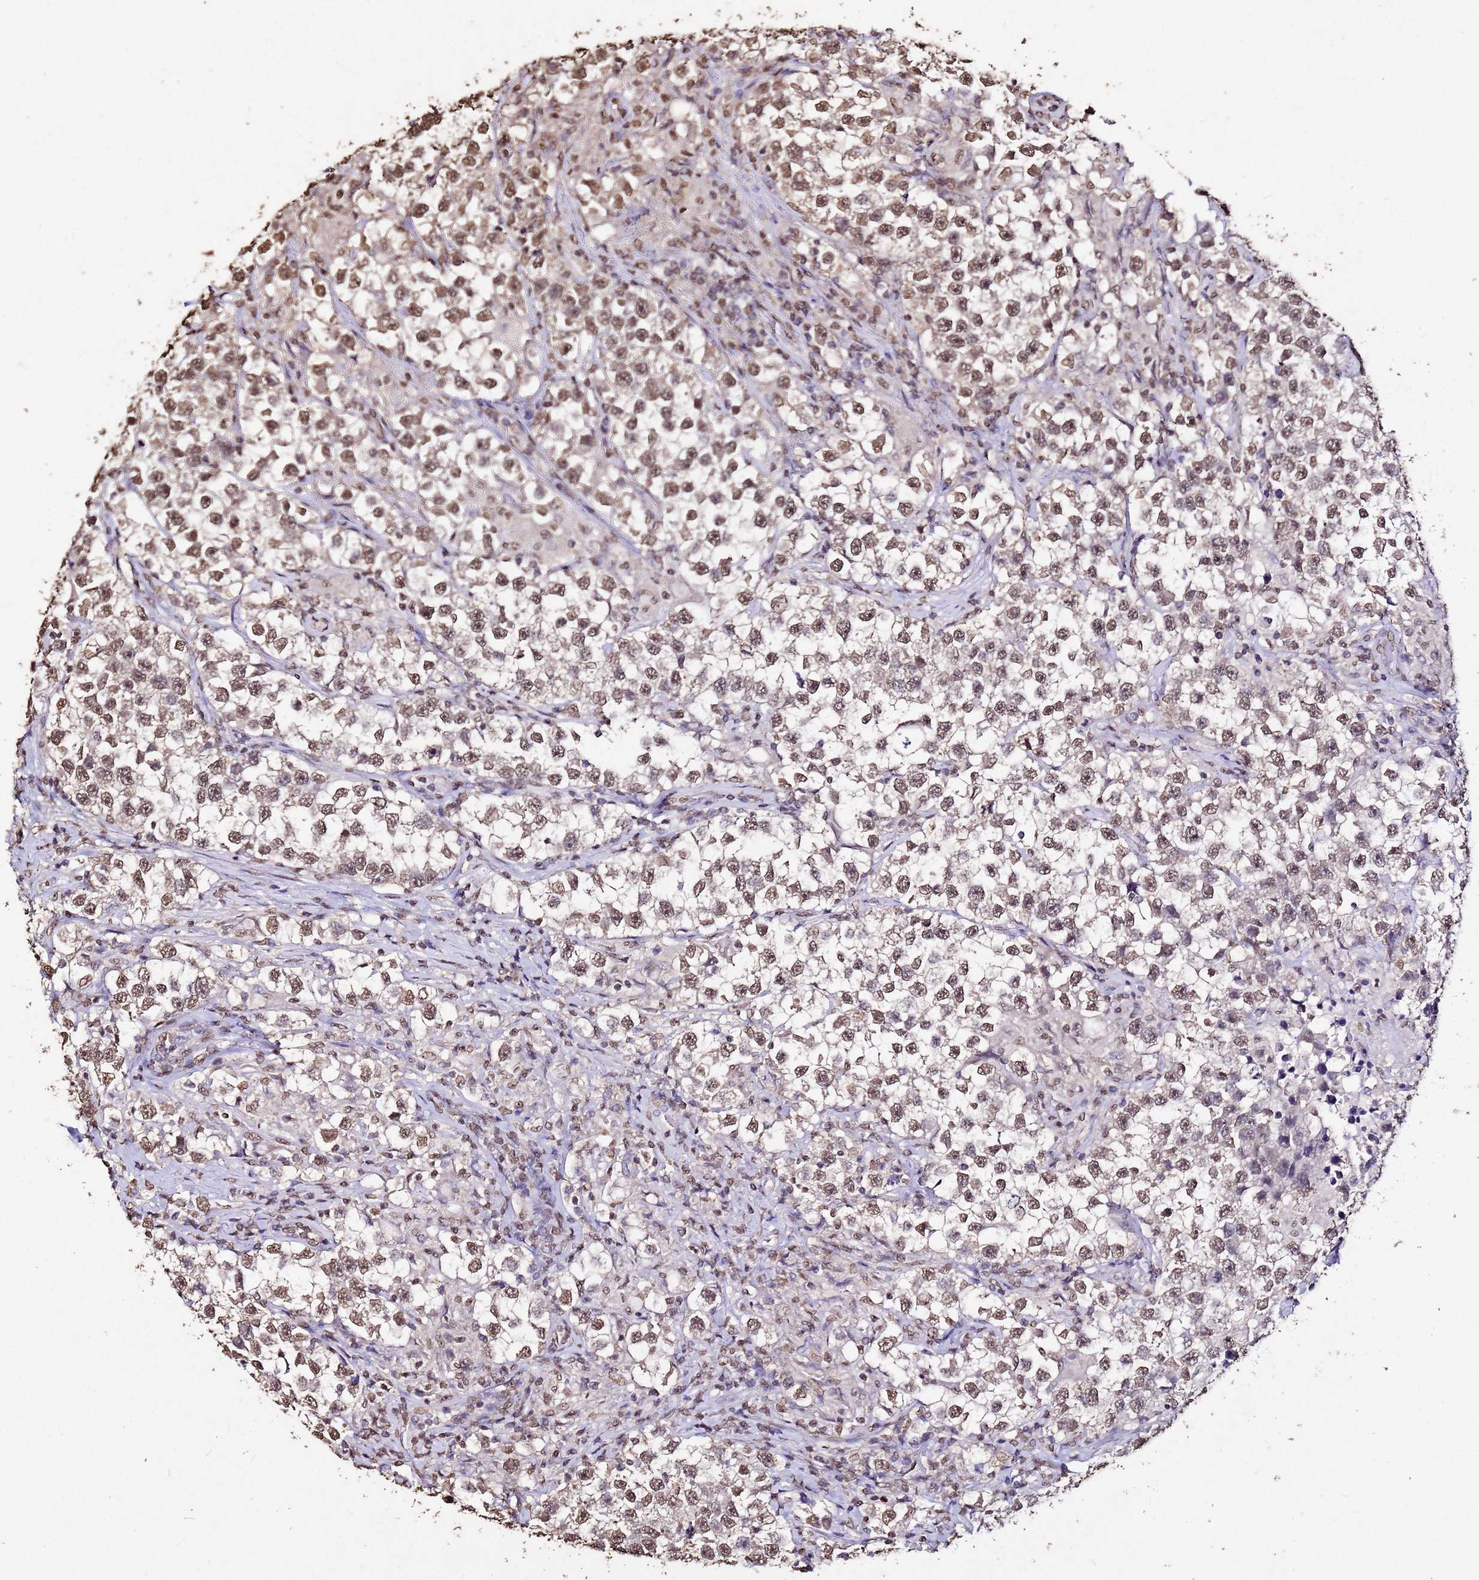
{"staining": {"intensity": "moderate", "quantity": ">75%", "location": "nuclear"}, "tissue": "testis cancer", "cell_type": "Tumor cells", "image_type": "cancer", "snomed": [{"axis": "morphology", "description": "Seminoma, NOS"}, {"axis": "topography", "description": "Testis"}], "caption": "This photomicrograph displays immunohistochemistry staining of human testis cancer (seminoma), with medium moderate nuclear staining in about >75% of tumor cells.", "gene": "MYOCD", "patient": {"sex": "male", "age": 46}}